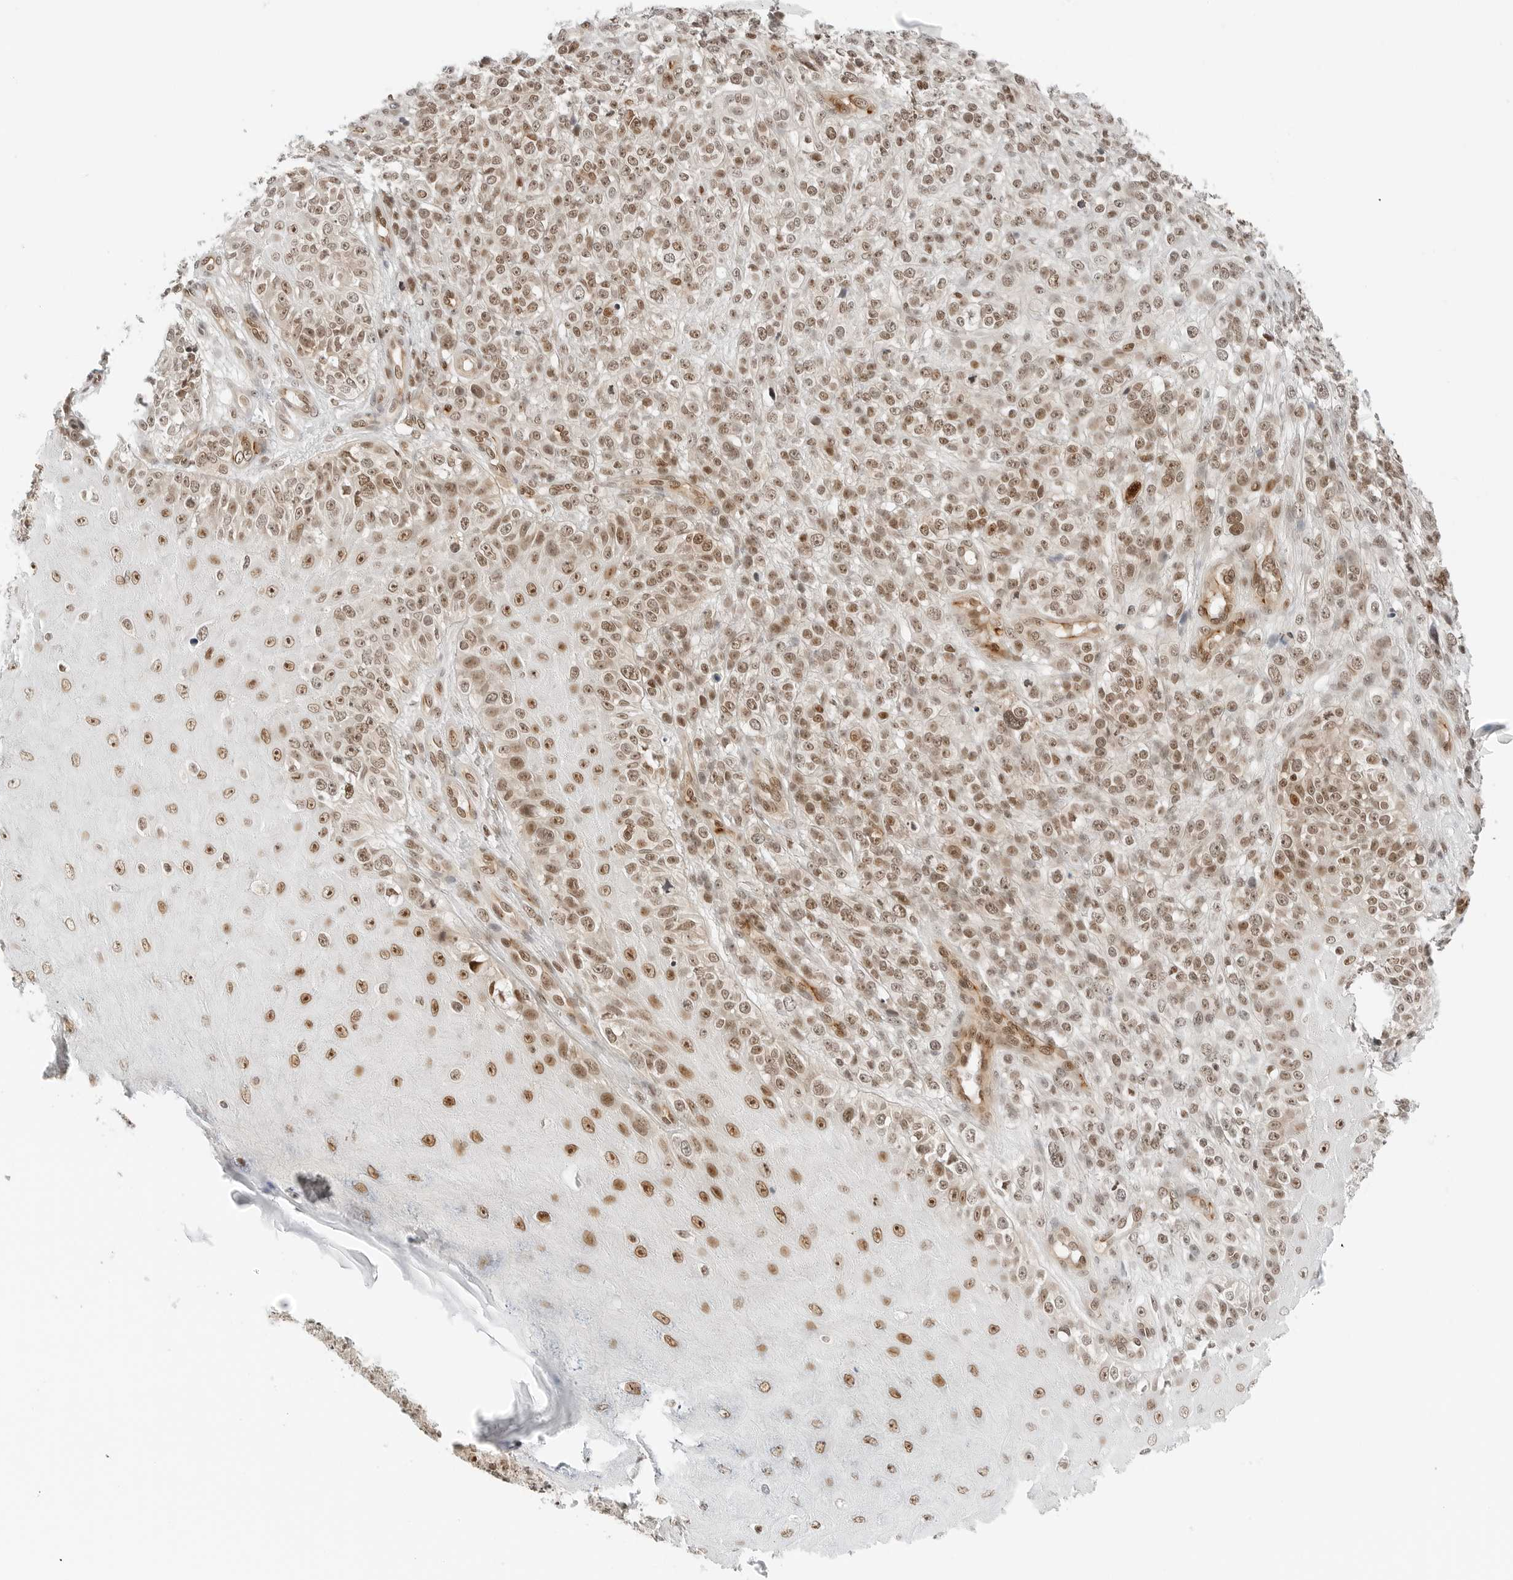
{"staining": {"intensity": "moderate", "quantity": ">75%", "location": "nuclear"}, "tissue": "melanoma", "cell_type": "Tumor cells", "image_type": "cancer", "snomed": [{"axis": "morphology", "description": "Malignant melanoma, NOS"}, {"axis": "topography", "description": "Skin"}], "caption": "There is medium levels of moderate nuclear positivity in tumor cells of melanoma, as demonstrated by immunohistochemical staining (brown color).", "gene": "CRTC2", "patient": {"sex": "female", "age": 55}}